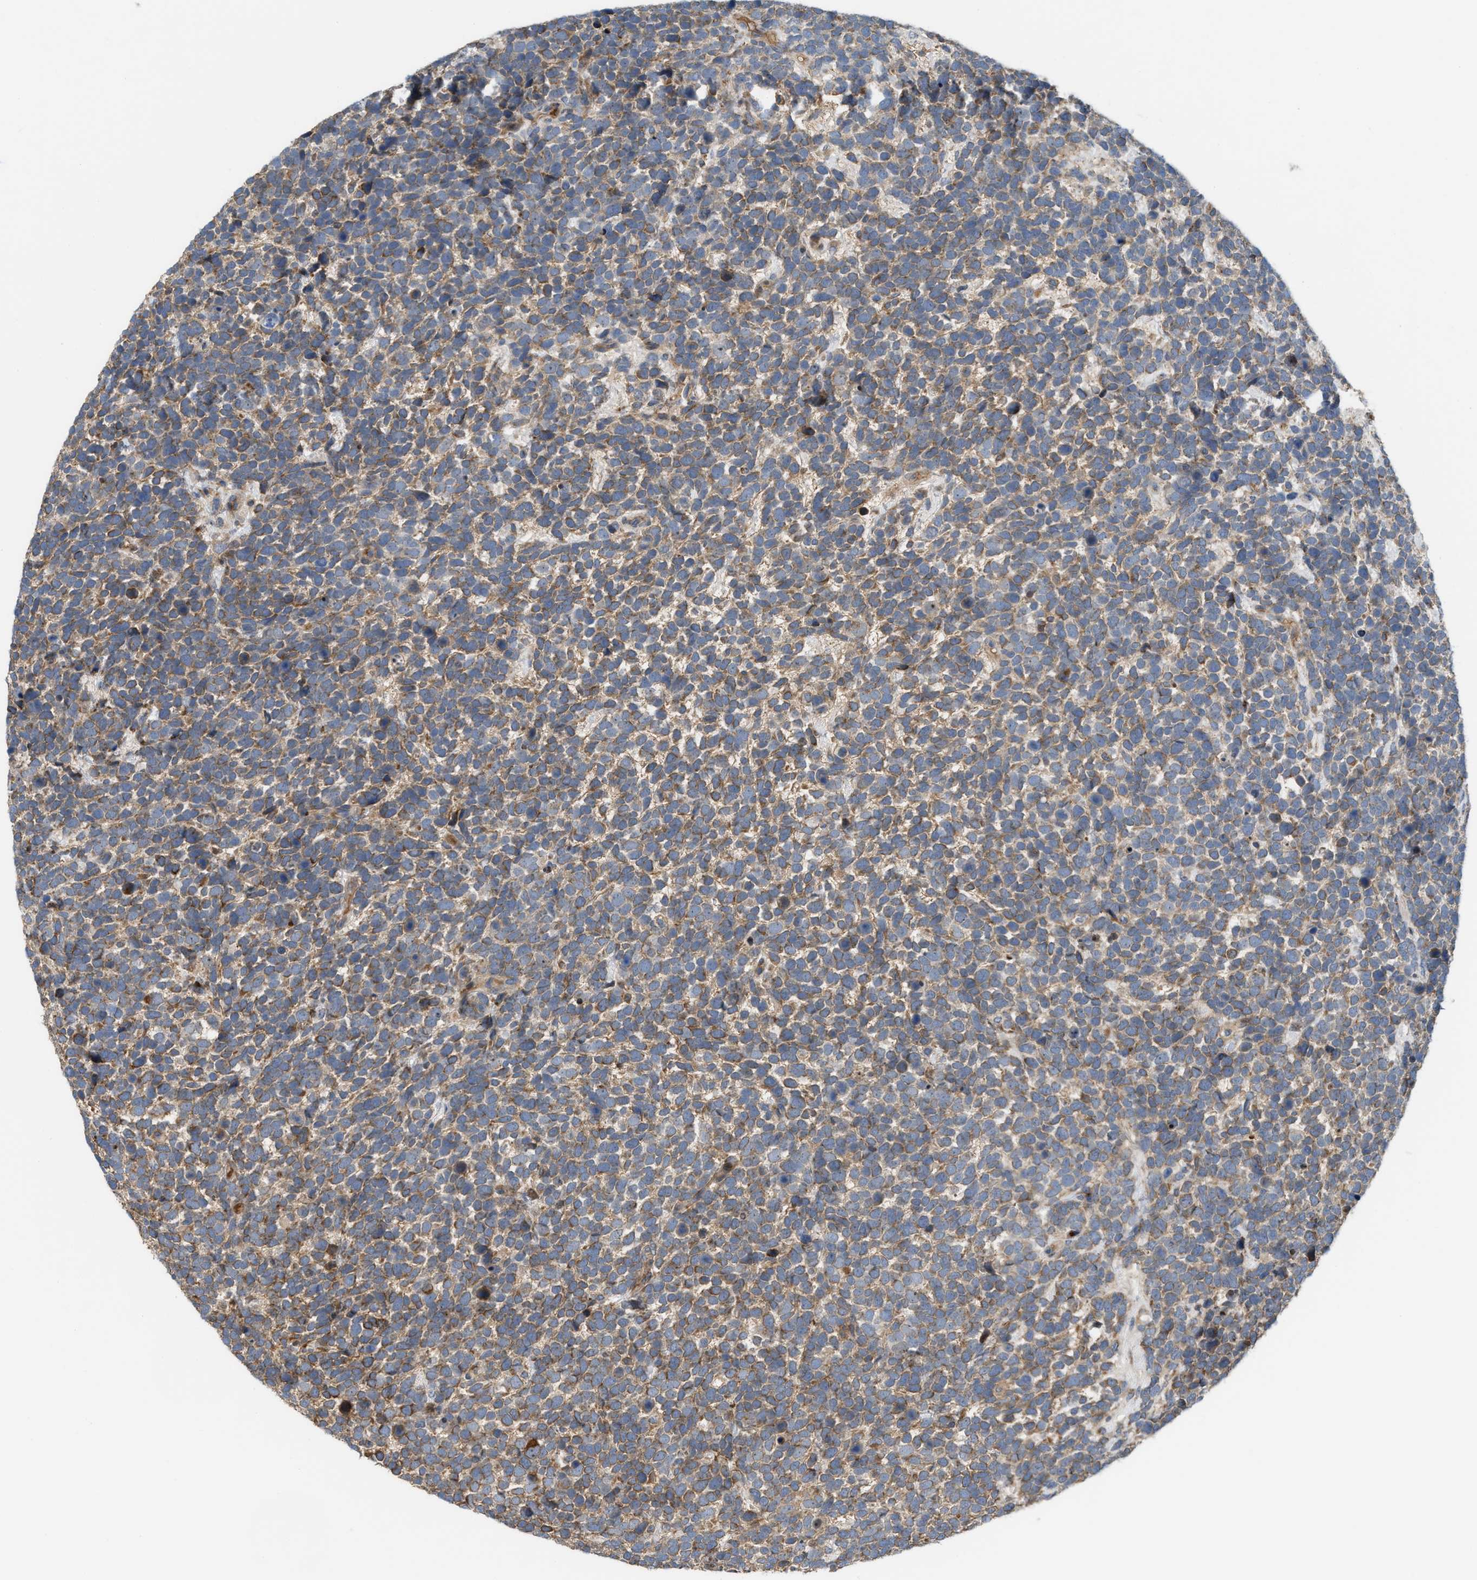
{"staining": {"intensity": "moderate", "quantity": ">75%", "location": "cytoplasmic/membranous"}, "tissue": "urothelial cancer", "cell_type": "Tumor cells", "image_type": "cancer", "snomed": [{"axis": "morphology", "description": "Urothelial carcinoma, High grade"}, {"axis": "topography", "description": "Urinary bladder"}], "caption": "Immunohistochemical staining of human urothelial cancer demonstrates moderate cytoplasmic/membranous protein expression in about >75% of tumor cells.", "gene": "DIPK1A", "patient": {"sex": "female", "age": 82}}